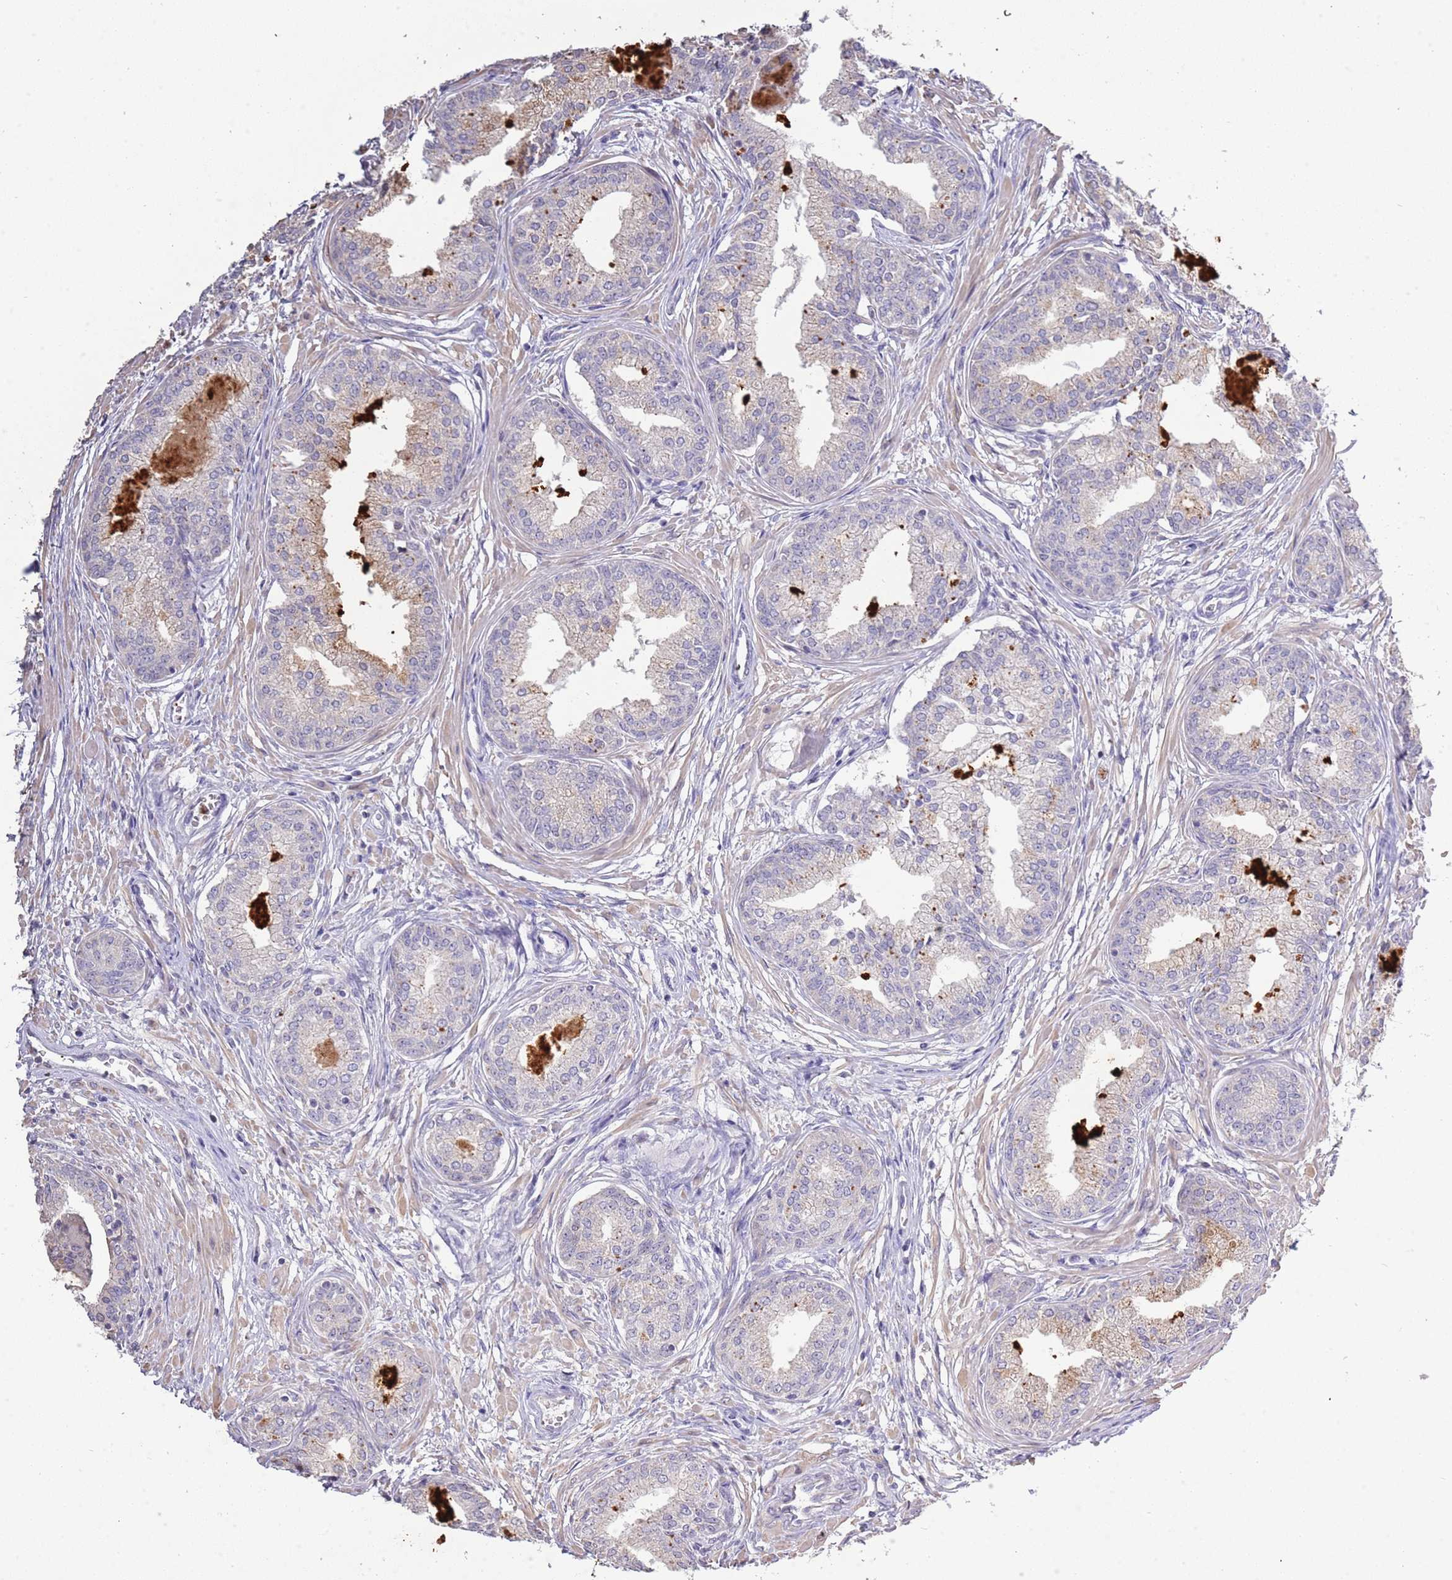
{"staining": {"intensity": "negative", "quantity": "none", "location": "none"}, "tissue": "prostate cancer", "cell_type": "Tumor cells", "image_type": "cancer", "snomed": [{"axis": "morphology", "description": "Adenocarcinoma, High grade"}, {"axis": "topography", "description": "Prostate"}], "caption": "This is a image of immunohistochemistry (IHC) staining of prostate cancer, which shows no staining in tumor cells. (Immunohistochemistry, brightfield microscopy, high magnification).", "gene": "P2RY13", "patient": {"sex": "male", "age": 67}}